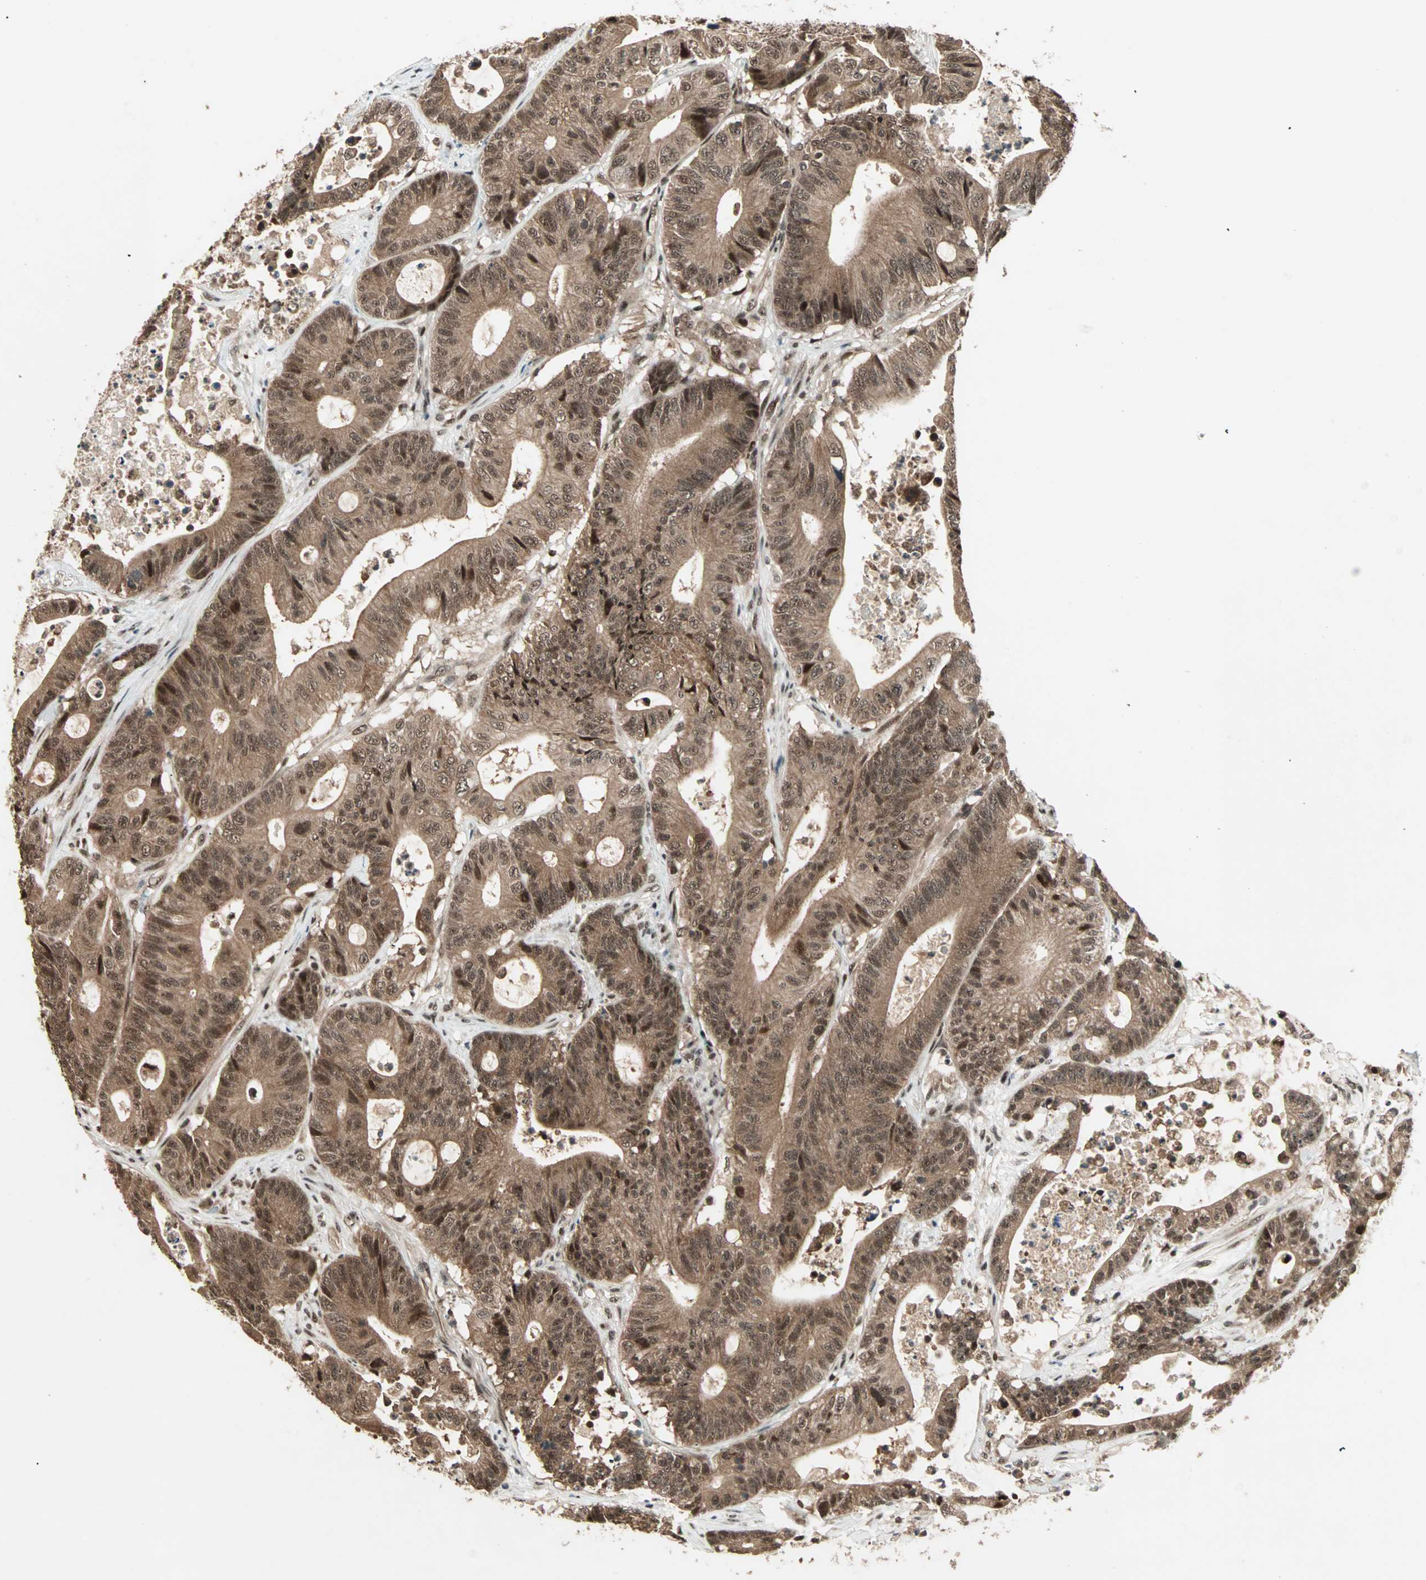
{"staining": {"intensity": "strong", "quantity": ">75%", "location": "cytoplasmic/membranous,nuclear"}, "tissue": "colorectal cancer", "cell_type": "Tumor cells", "image_type": "cancer", "snomed": [{"axis": "morphology", "description": "Adenocarcinoma, NOS"}, {"axis": "topography", "description": "Colon"}], "caption": "A high amount of strong cytoplasmic/membranous and nuclear positivity is appreciated in about >75% of tumor cells in adenocarcinoma (colorectal) tissue.", "gene": "ZNF44", "patient": {"sex": "female", "age": 84}}